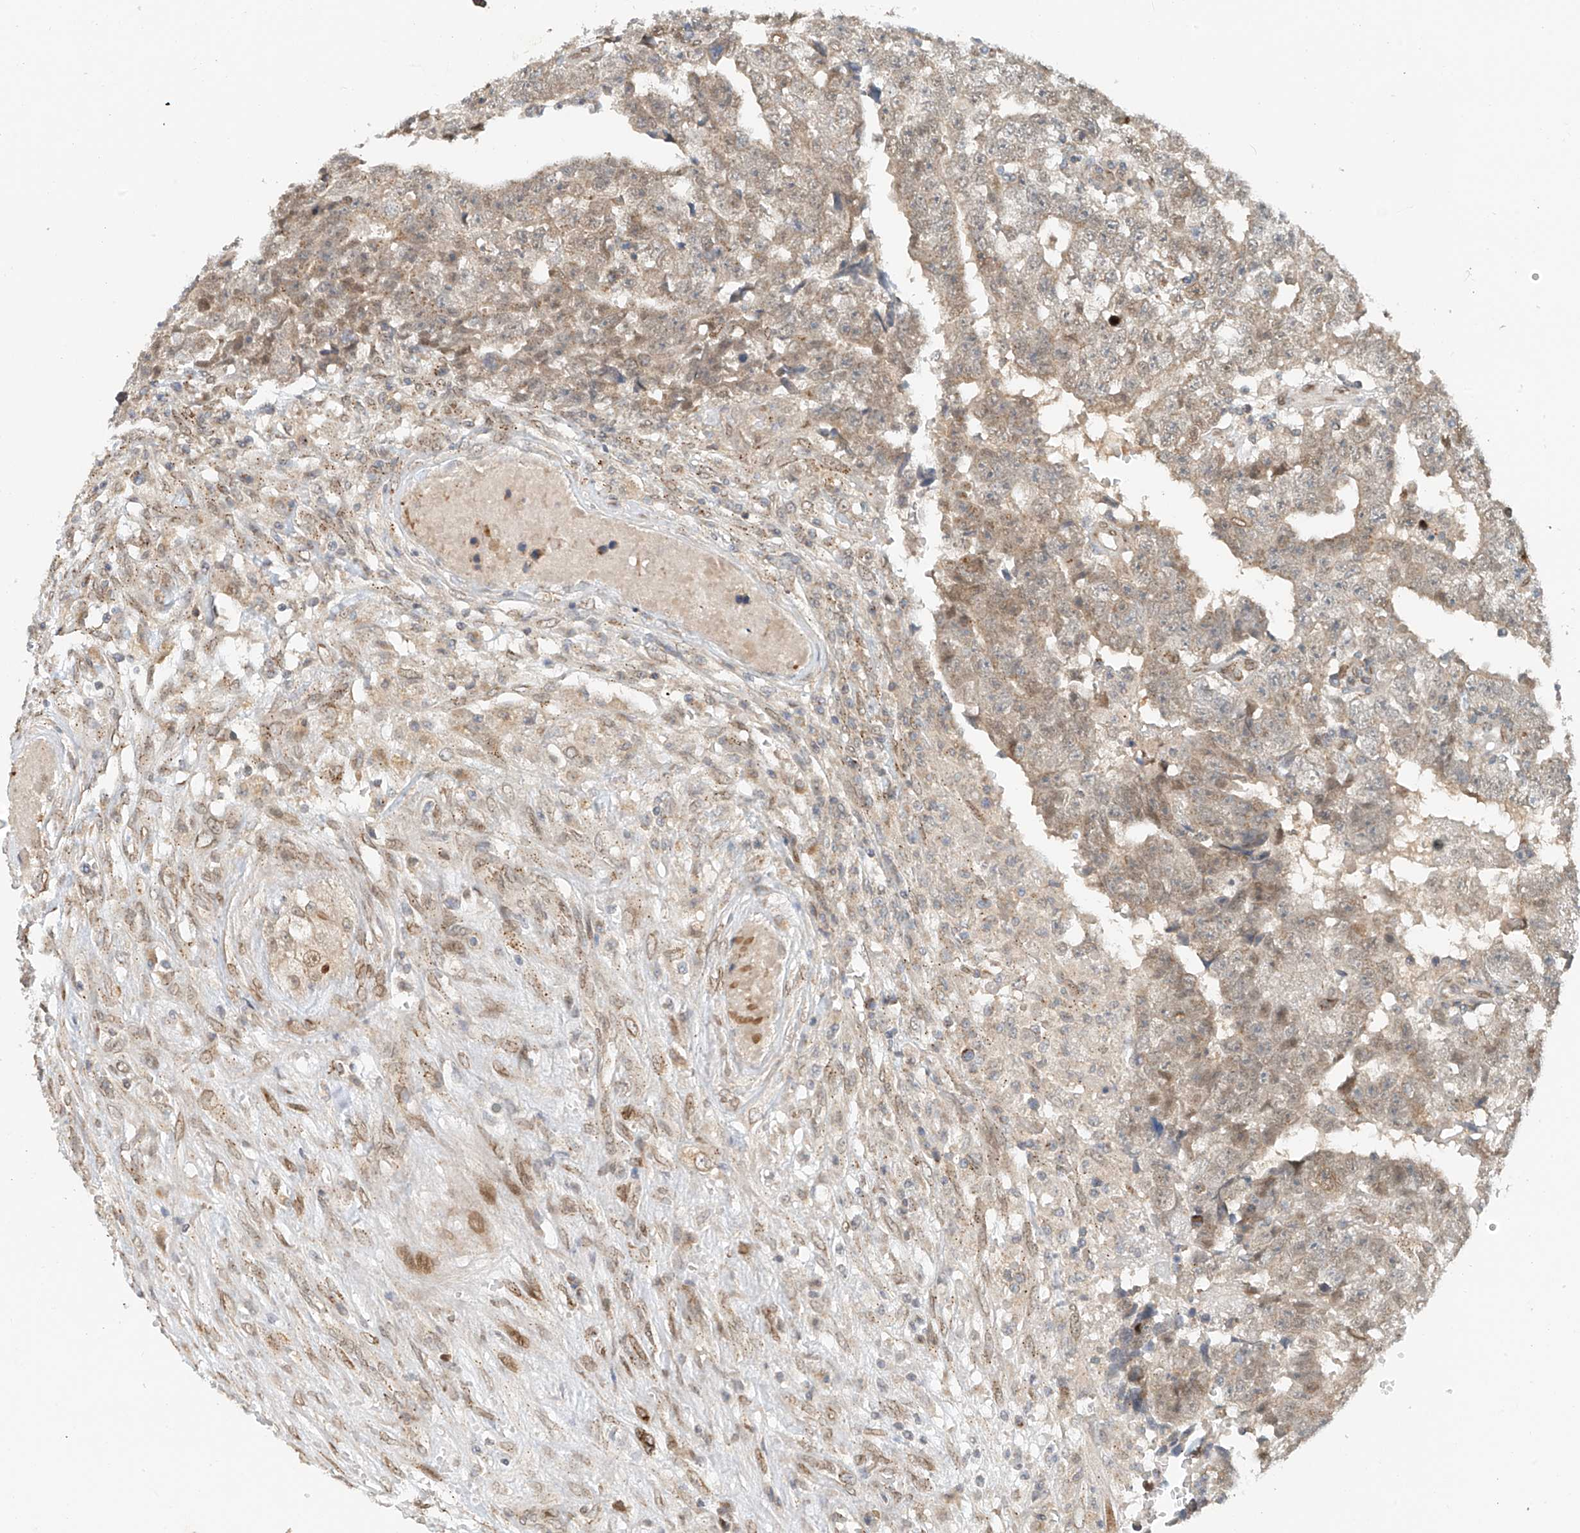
{"staining": {"intensity": "weak", "quantity": "25%-75%", "location": "cytoplasmic/membranous"}, "tissue": "testis cancer", "cell_type": "Tumor cells", "image_type": "cancer", "snomed": [{"axis": "morphology", "description": "Carcinoma, Embryonal, NOS"}, {"axis": "topography", "description": "Testis"}], "caption": "Embryonal carcinoma (testis) tissue demonstrates weak cytoplasmic/membranous positivity in approximately 25%-75% of tumor cells, visualized by immunohistochemistry.", "gene": "STARD9", "patient": {"sex": "male", "age": 25}}